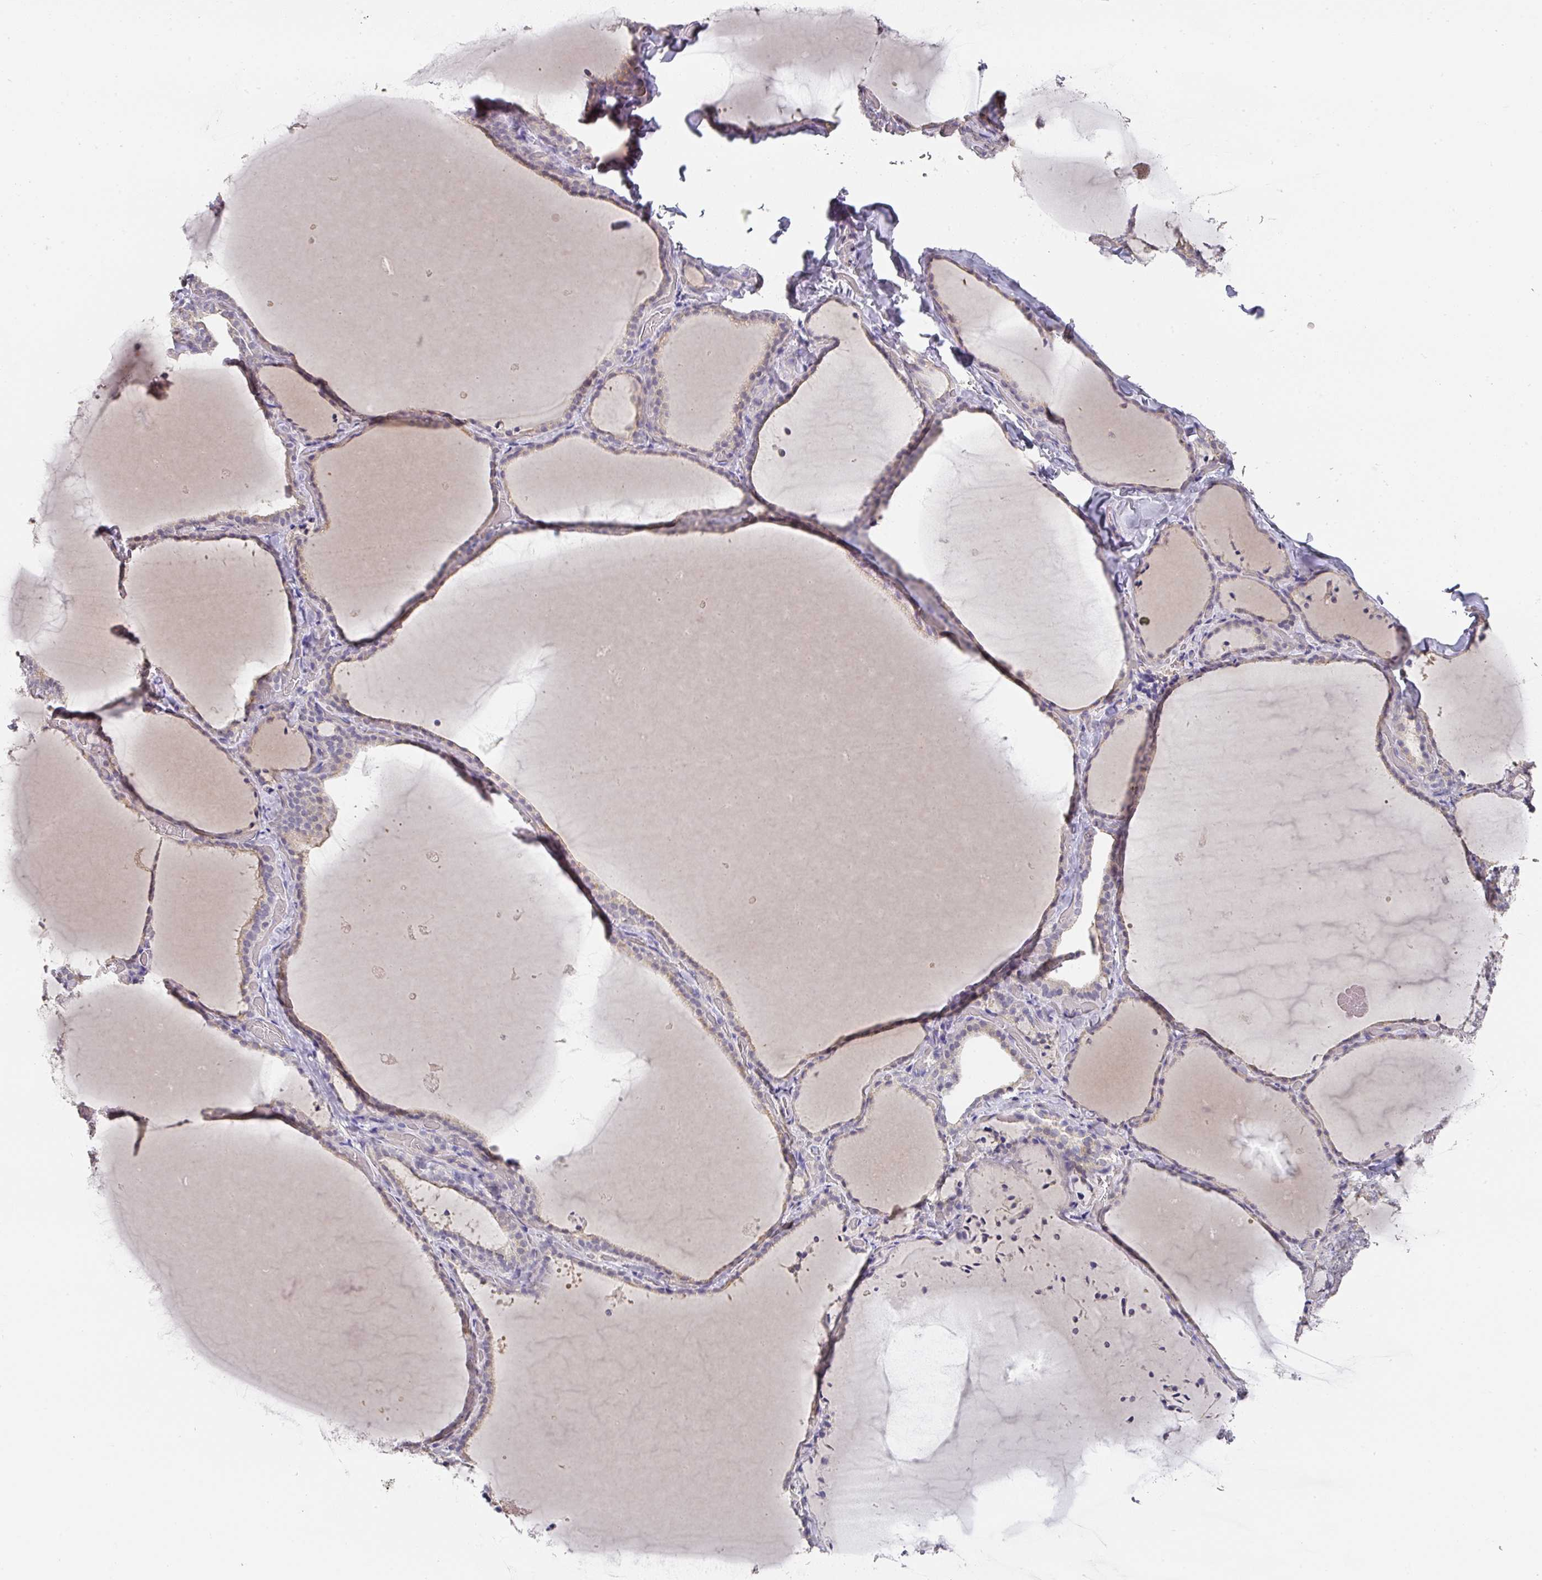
{"staining": {"intensity": "negative", "quantity": "none", "location": "none"}, "tissue": "thyroid gland", "cell_type": "Glandular cells", "image_type": "normal", "snomed": [{"axis": "morphology", "description": "Normal tissue, NOS"}, {"axis": "topography", "description": "Thyroid gland"}], "caption": "High power microscopy image of an immunohistochemistry photomicrograph of normal thyroid gland, revealing no significant staining in glandular cells.", "gene": "FOXN4", "patient": {"sex": "female", "age": 22}}